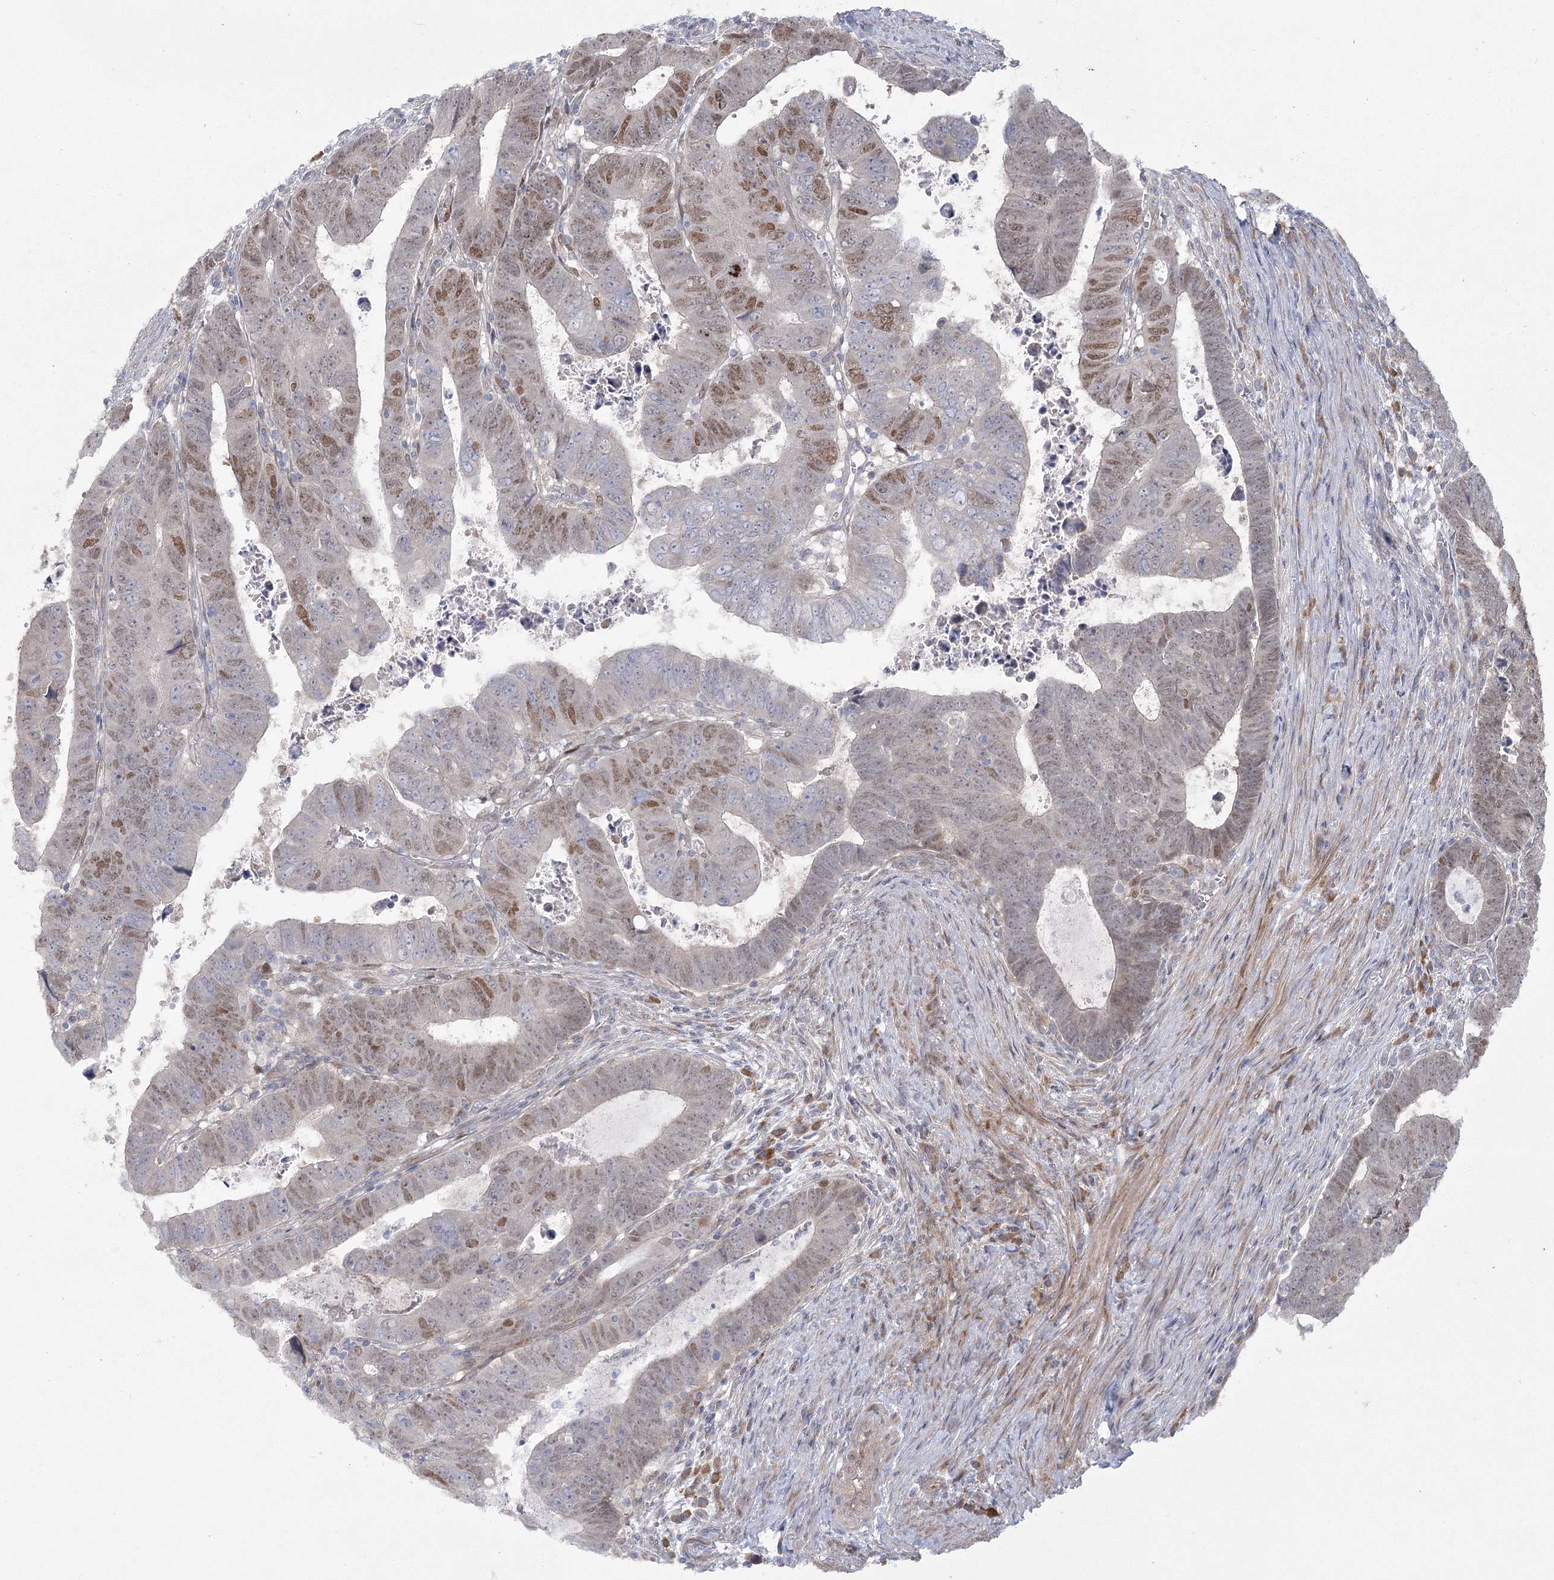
{"staining": {"intensity": "moderate", "quantity": "25%-75%", "location": "cytoplasmic/membranous,nuclear"}, "tissue": "colorectal cancer", "cell_type": "Tumor cells", "image_type": "cancer", "snomed": [{"axis": "morphology", "description": "Normal tissue, NOS"}, {"axis": "morphology", "description": "Adenocarcinoma, NOS"}, {"axis": "topography", "description": "Rectum"}], "caption": "Immunohistochemistry (IHC) (DAB) staining of adenocarcinoma (colorectal) displays moderate cytoplasmic/membranous and nuclear protein staining in approximately 25%-75% of tumor cells.", "gene": "CAMTA1", "patient": {"sex": "female", "age": 65}}